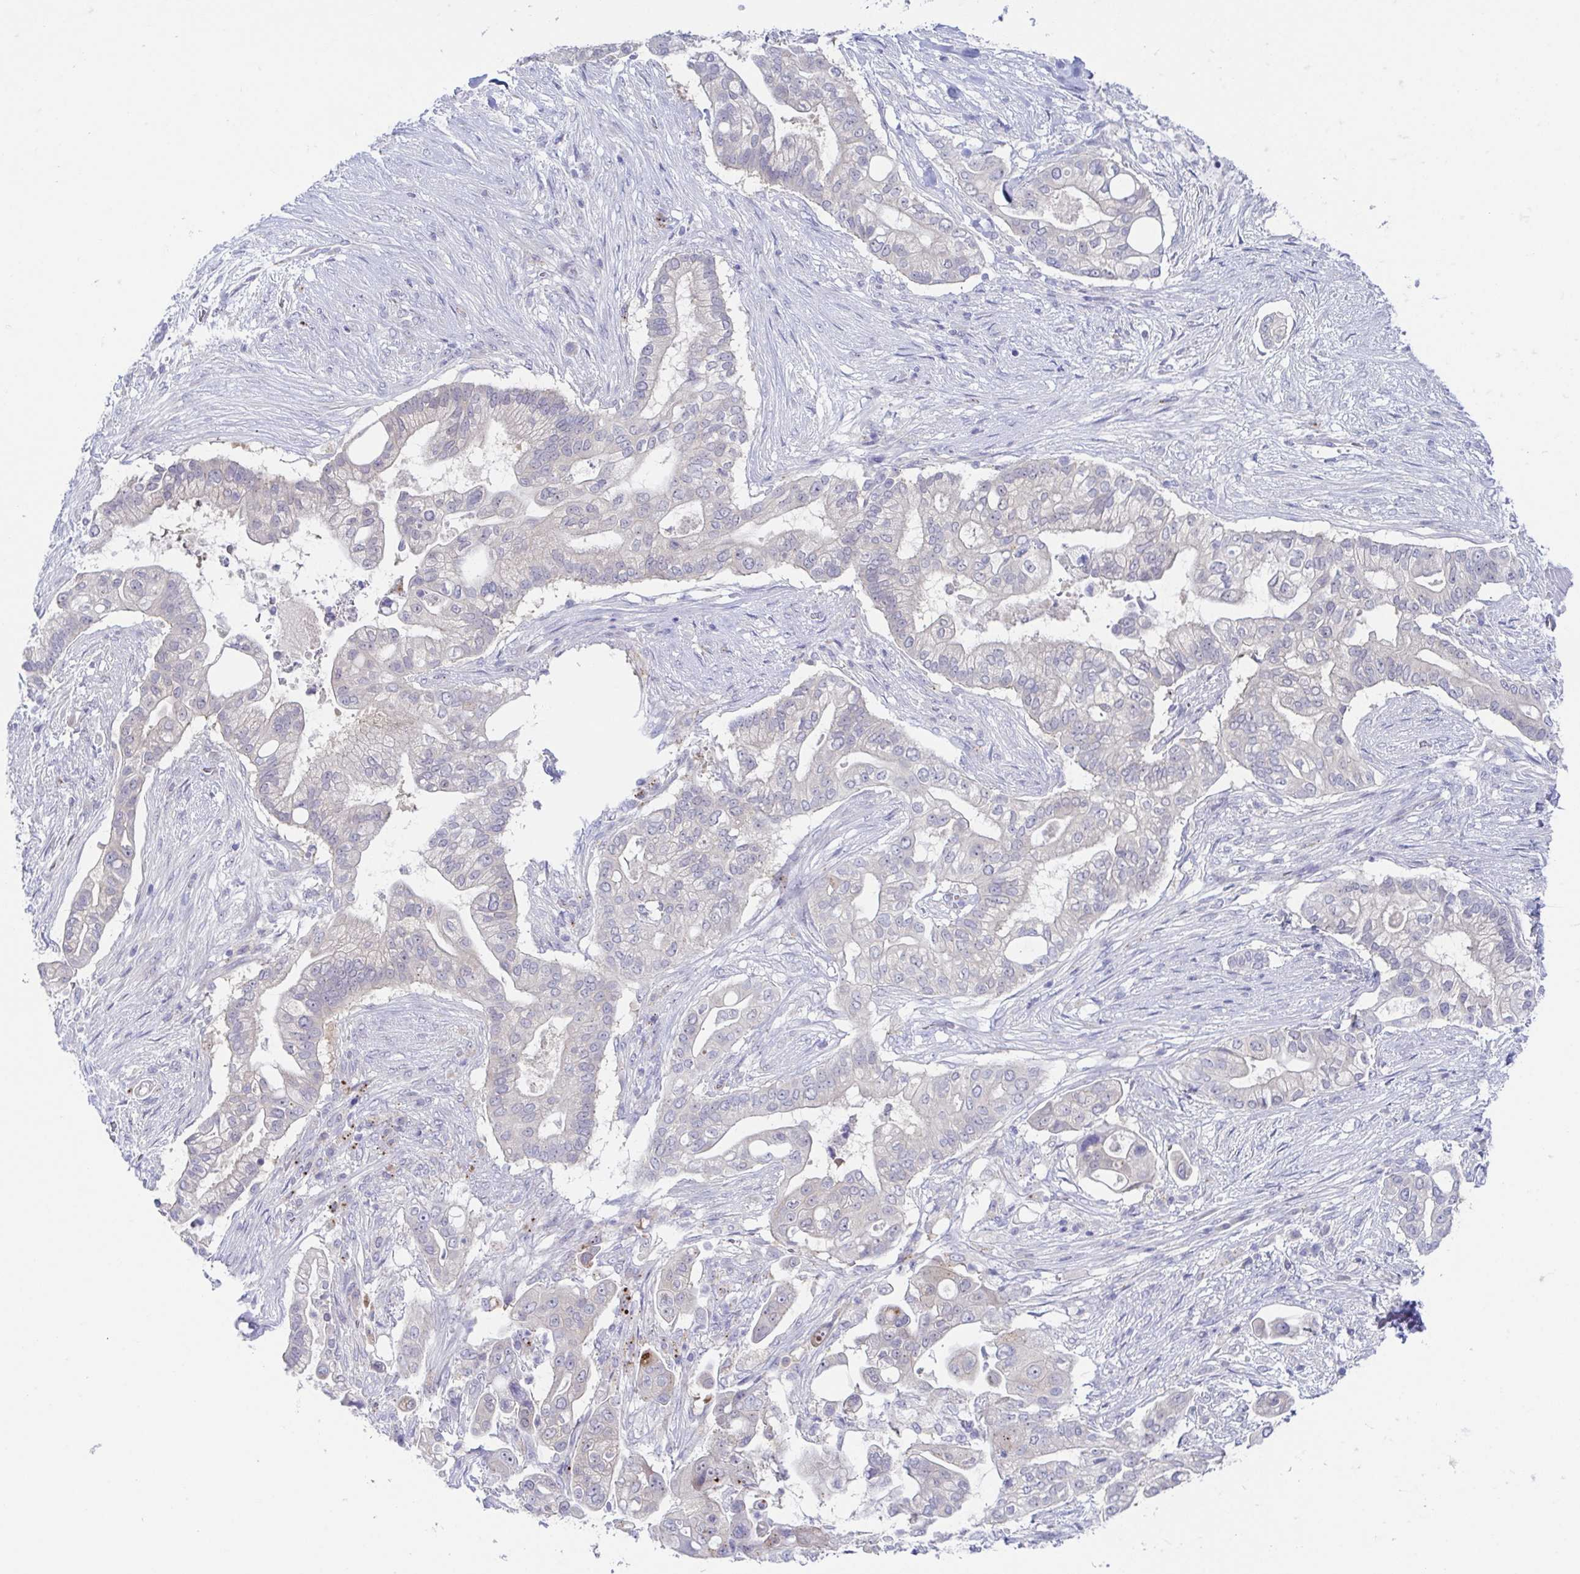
{"staining": {"intensity": "negative", "quantity": "none", "location": "none"}, "tissue": "pancreatic cancer", "cell_type": "Tumor cells", "image_type": "cancer", "snomed": [{"axis": "morphology", "description": "Adenocarcinoma, NOS"}, {"axis": "topography", "description": "Pancreas"}], "caption": "IHC micrograph of neoplastic tissue: human pancreatic cancer stained with DAB displays no significant protein staining in tumor cells.", "gene": "HTR2A", "patient": {"sex": "female", "age": 69}}